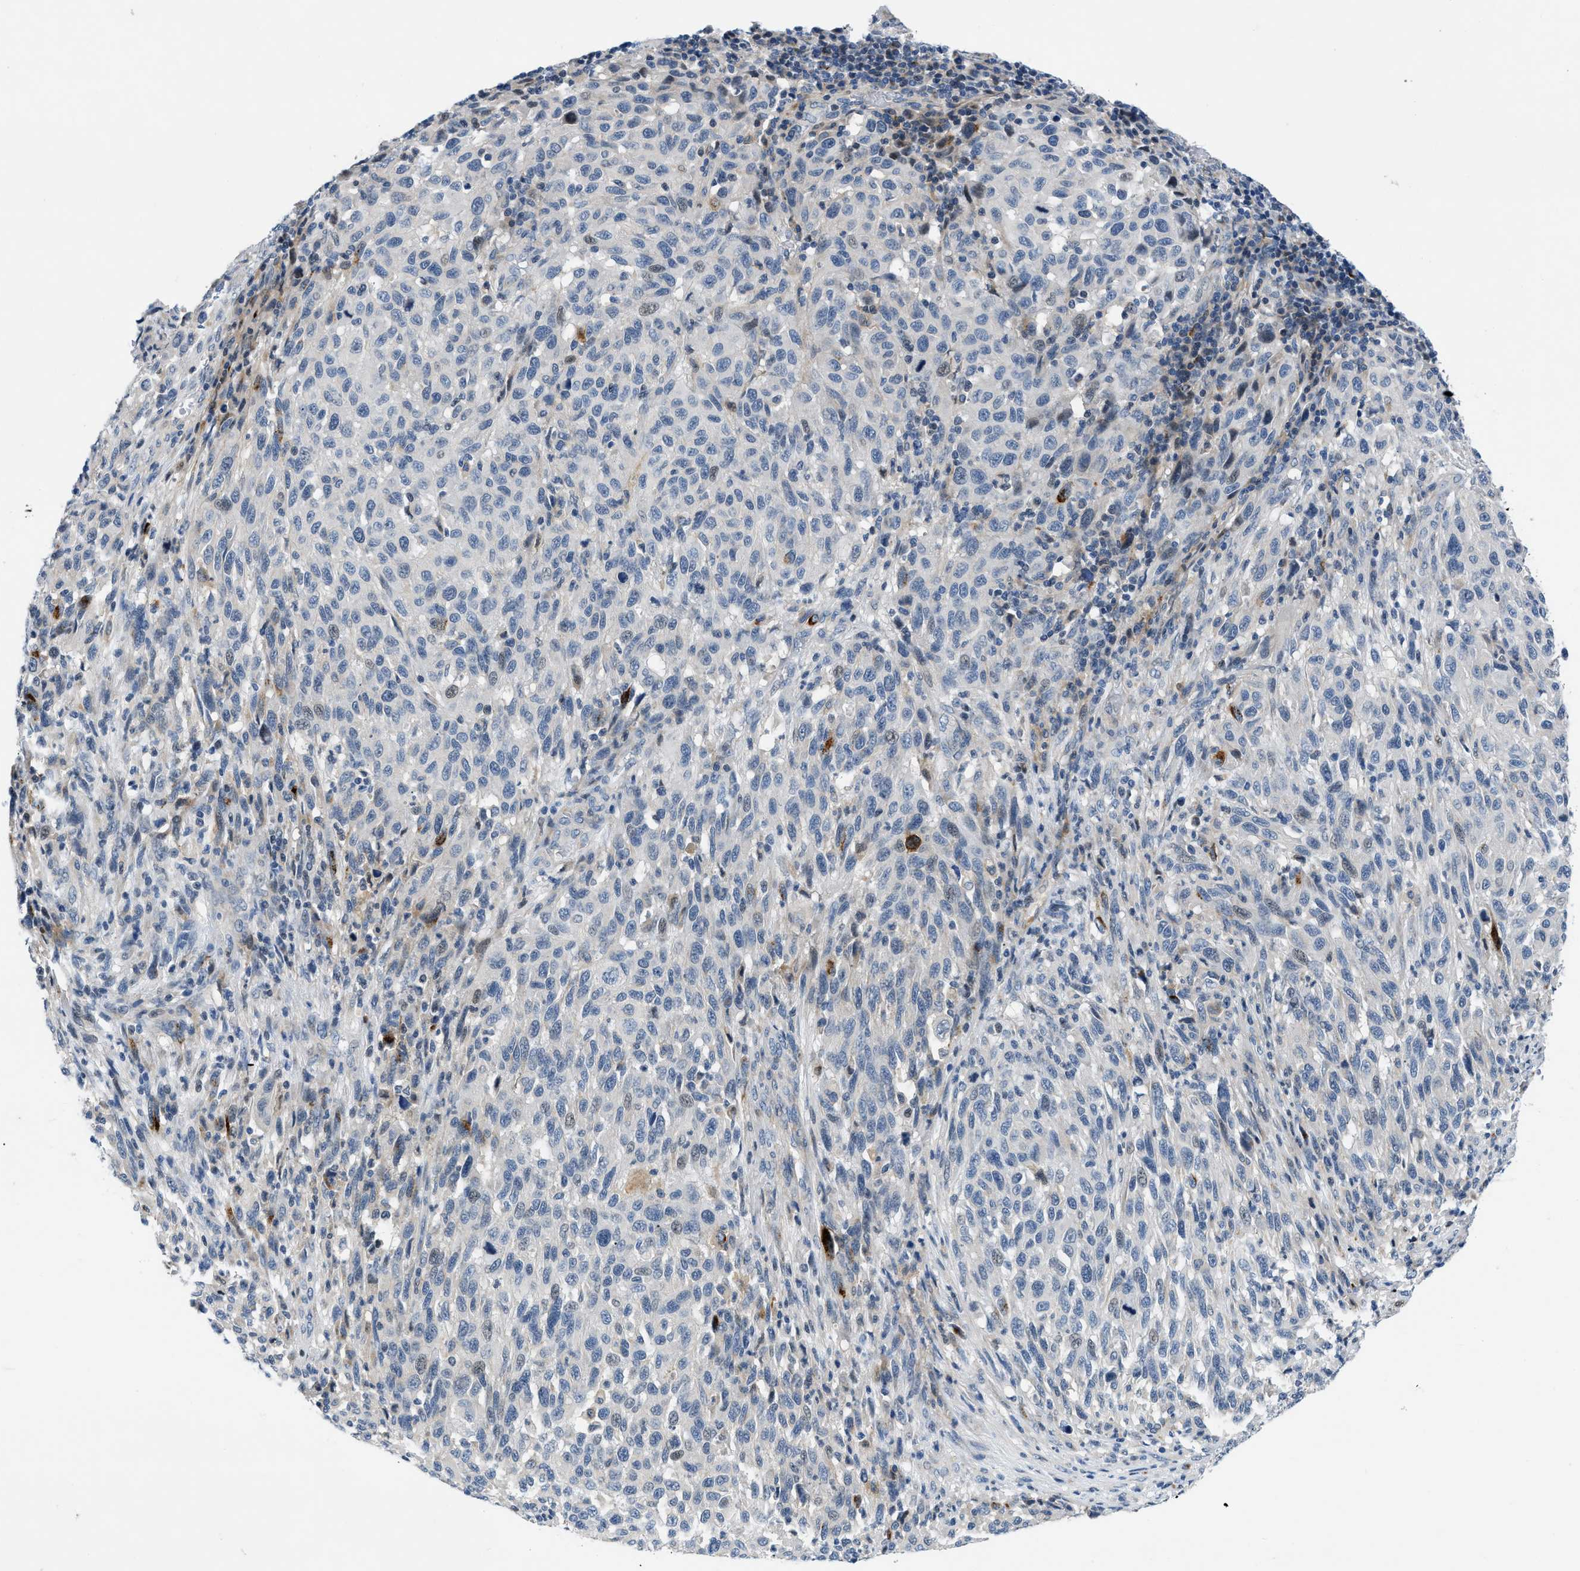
{"staining": {"intensity": "weak", "quantity": "<25%", "location": "nuclear"}, "tissue": "melanoma", "cell_type": "Tumor cells", "image_type": "cancer", "snomed": [{"axis": "morphology", "description": "Malignant melanoma, Metastatic site"}, {"axis": "topography", "description": "Lymph node"}], "caption": "Immunohistochemical staining of malignant melanoma (metastatic site) demonstrates no significant staining in tumor cells.", "gene": "FDCSP", "patient": {"sex": "male", "age": 61}}